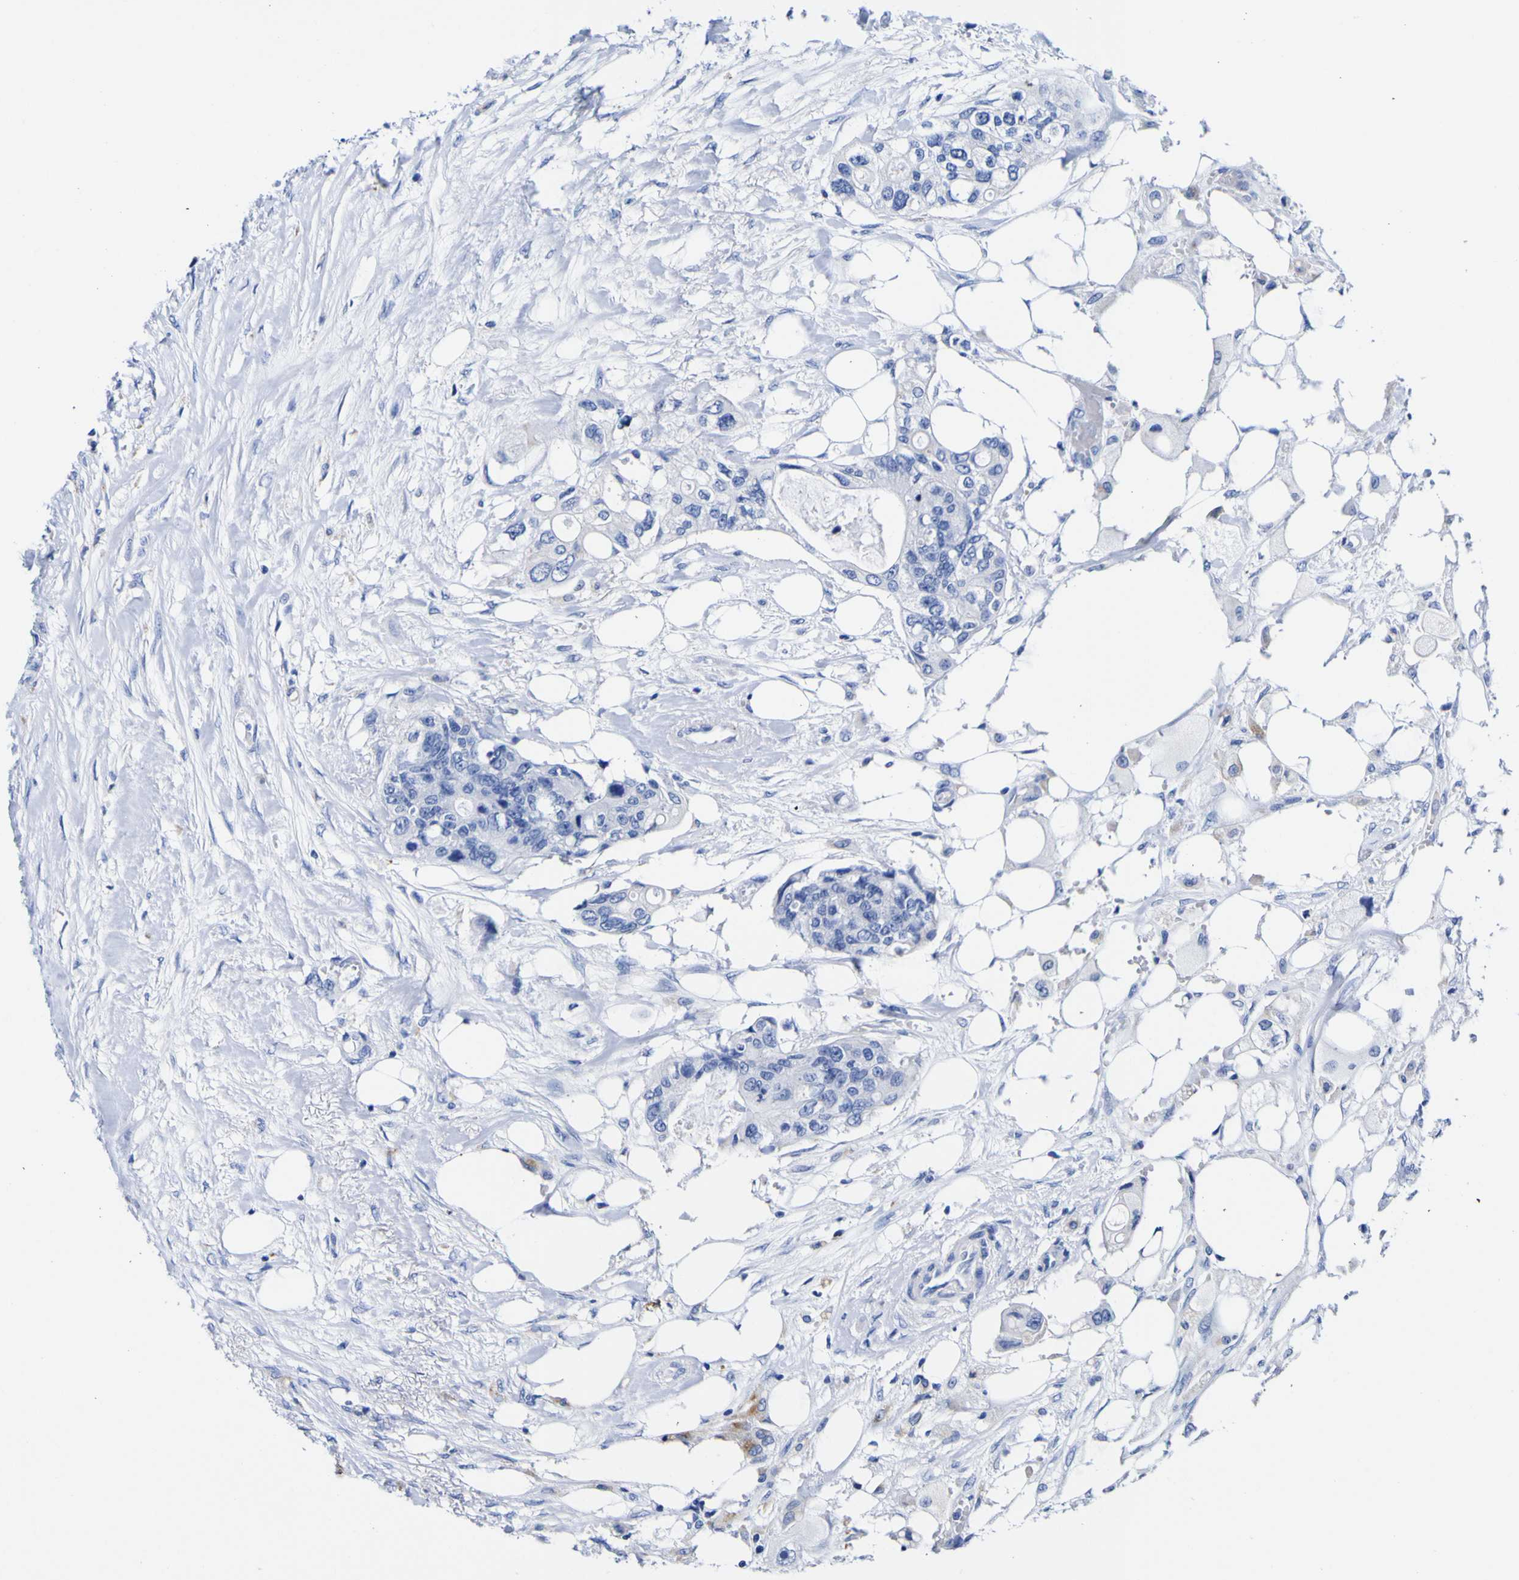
{"staining": {"intensity": "negative", "quantity": "none", "location": "none"}, "tissue": "colorectal cancer", "cell_type": "Tumor cells", "image_type": "cancer", "snomed": [{"axis": "morphology", "description": "Adenocarcinoma, NOS"}, {"axis": "topography", "description": "Colon"}], "caption": "IHC histopathology image of colorectal cancer (adenocarcinoma) stained for a protein (brown), which demonstrates no expression in tumor cells. (IHC, brightfield microscopy, high magnification).", "gene": "HLA-DQA1", "patient": {"sex": "female", "age": 57}}